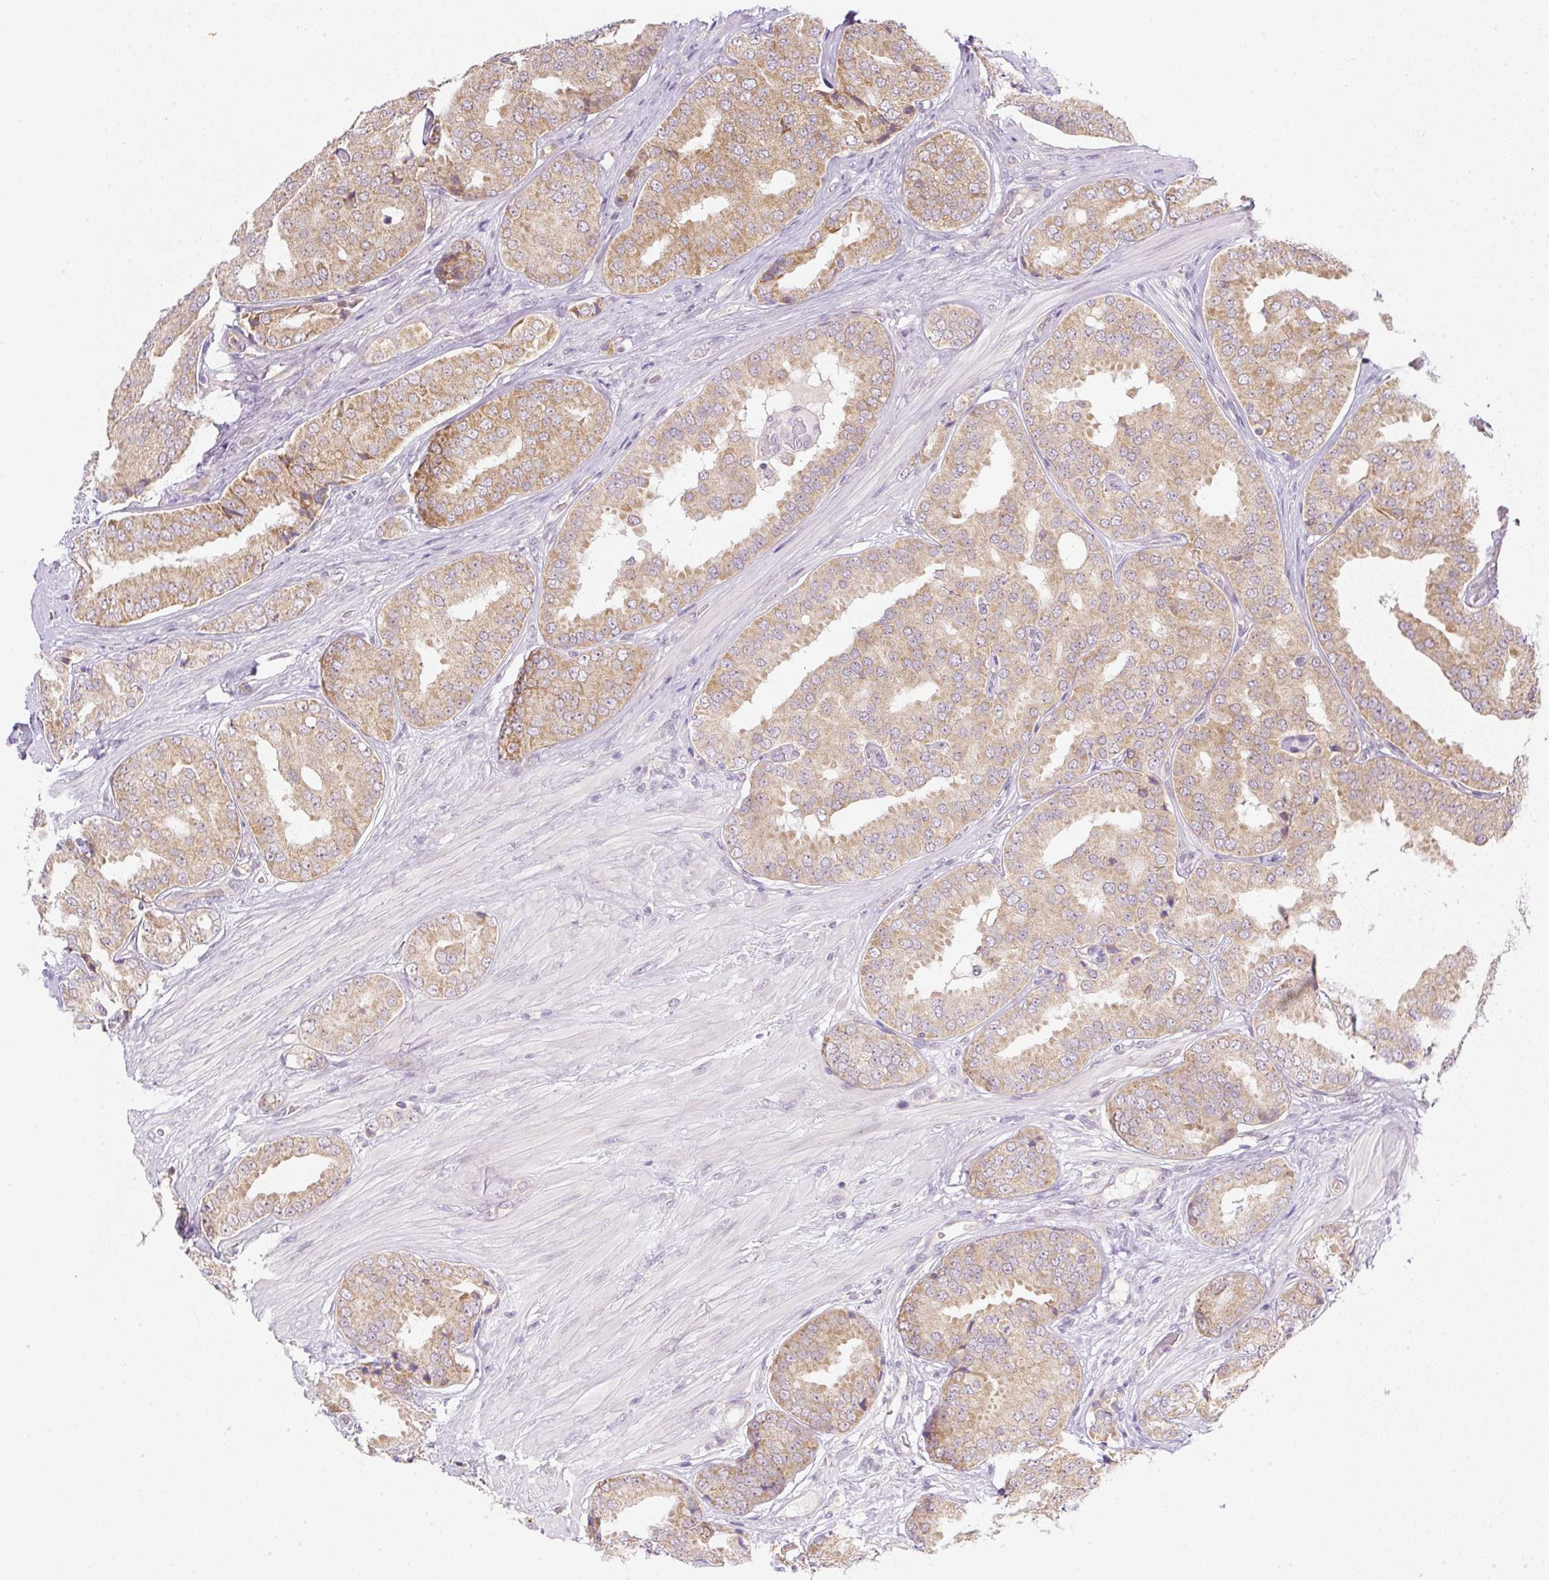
{"staining": {"intensity": "moderate", "quantity": ">75%", "location": "cytoplasmic/membranous"}, "tissue": "prostate cancer", "cell_type": "Tumor cells", "image_type": "cancer", "snomed": [{"axis": "morphology", "description": "Adenocarcinoma, High grade"}, {"axis": "topography", "description": "Prostate"}], "caption": "High-grade adenocarcinoma (prostate) was stained to show a protein in brown. There is medium levels of moderate cytoplasmic/membranous expression in approximately >75% of tumor cells. The staining is performed using DAB brown chromogen to label protein expression. The nuclei are counter-stained blue using hematoxylin.", "gene": "OMA1", "patient": {"sex": "male", "age": 63}}